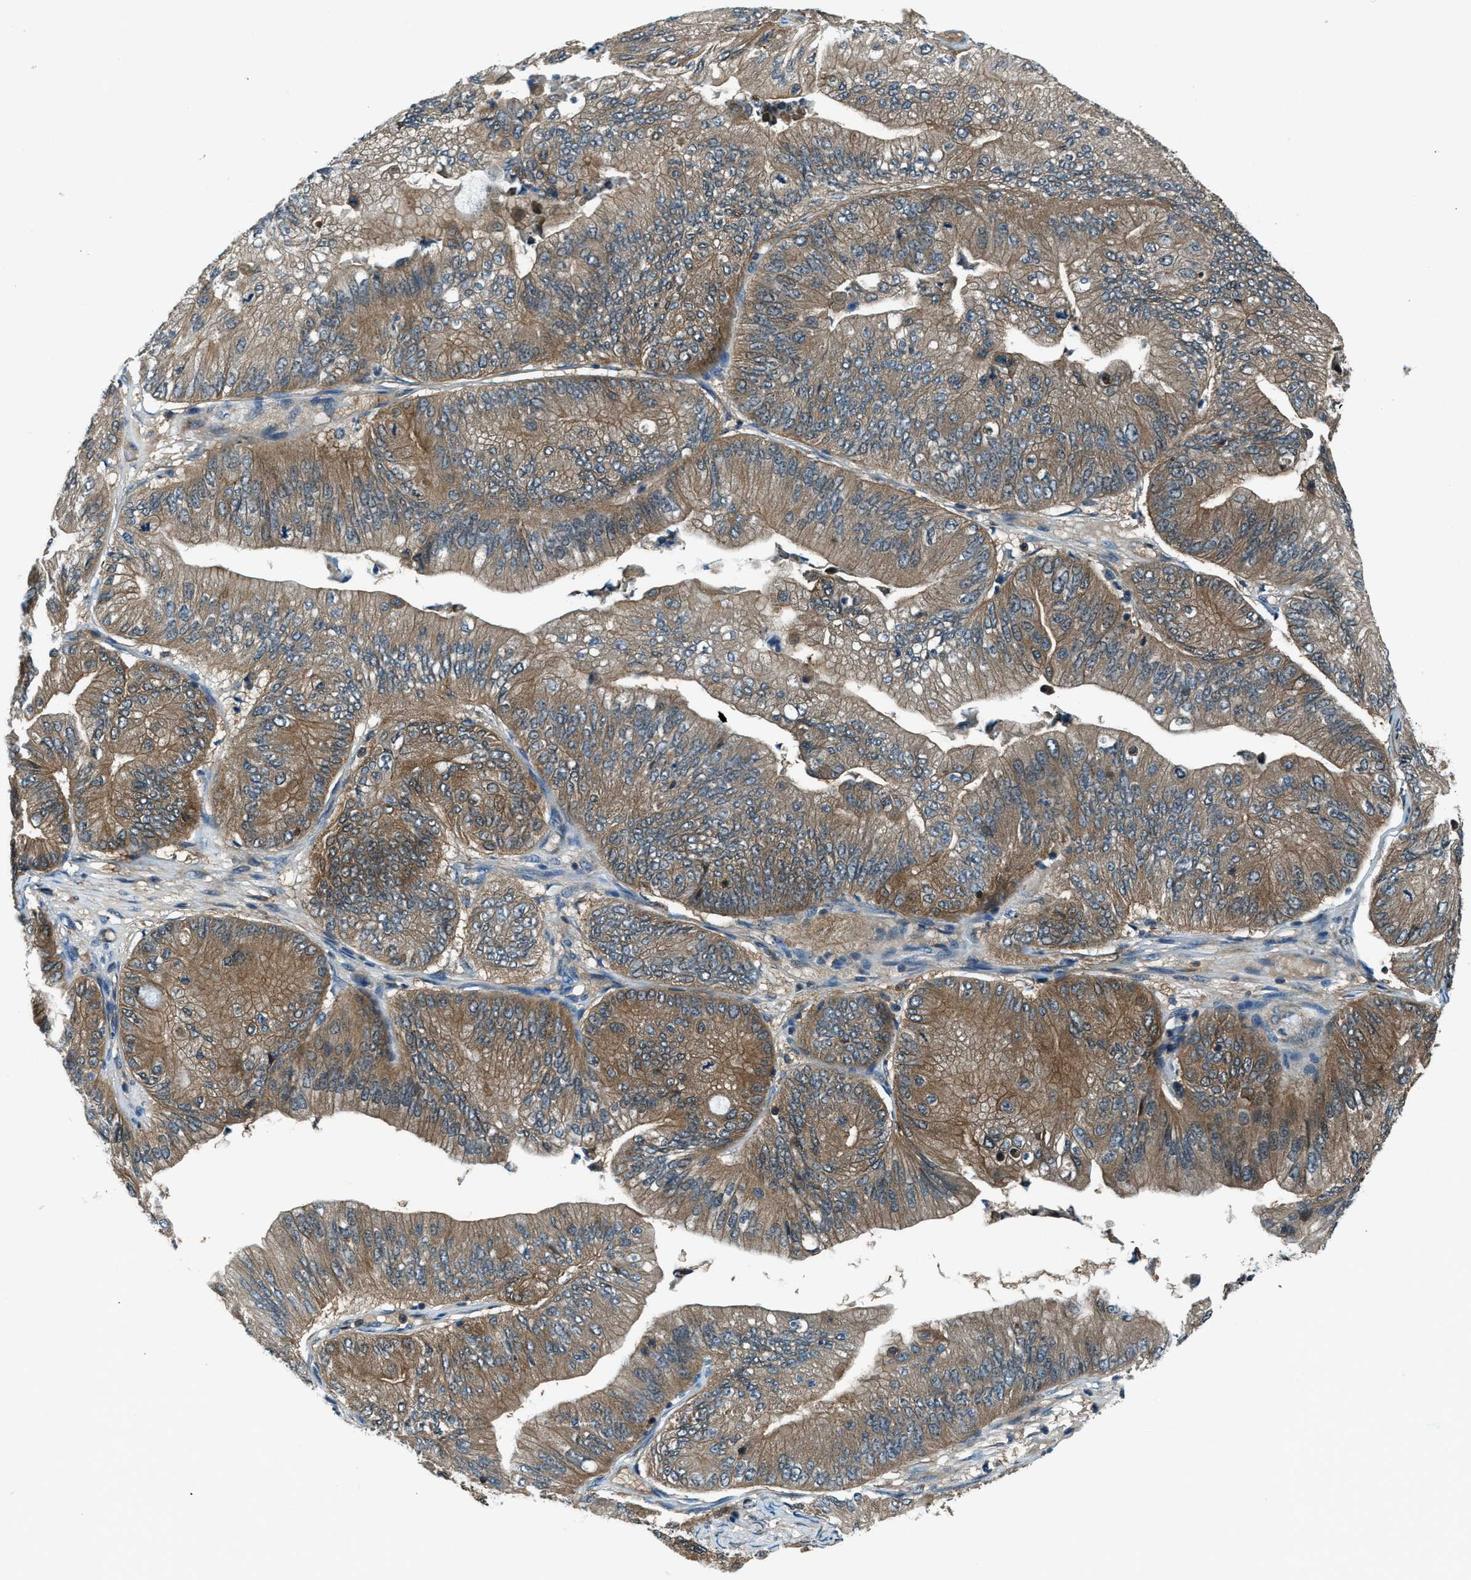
{"staining": {"intensity": "moderate", "quantity": ">75%", "location": "cytoplasmic/membranous"}, "tissue": "ovarian cancer", "cell_type": "Tumor cells", "image_type": "cancer", "snomed": [{"axis": "morphology", "description": "Cystadenocarcinoma, mucinous, NOS"}, {"axis": "topography", "description": "Ovary"}], "caption": "Immunohistochemical staining of mucinous cystadenocarcinoma (ovarian) shows moderate cytoplasmic/membranous protein staining in approximately >75% of tumor cells. Nuclei are stained in blue.", "gene": "HEBP2", "patient": {"sex": "female", "age": 61}}